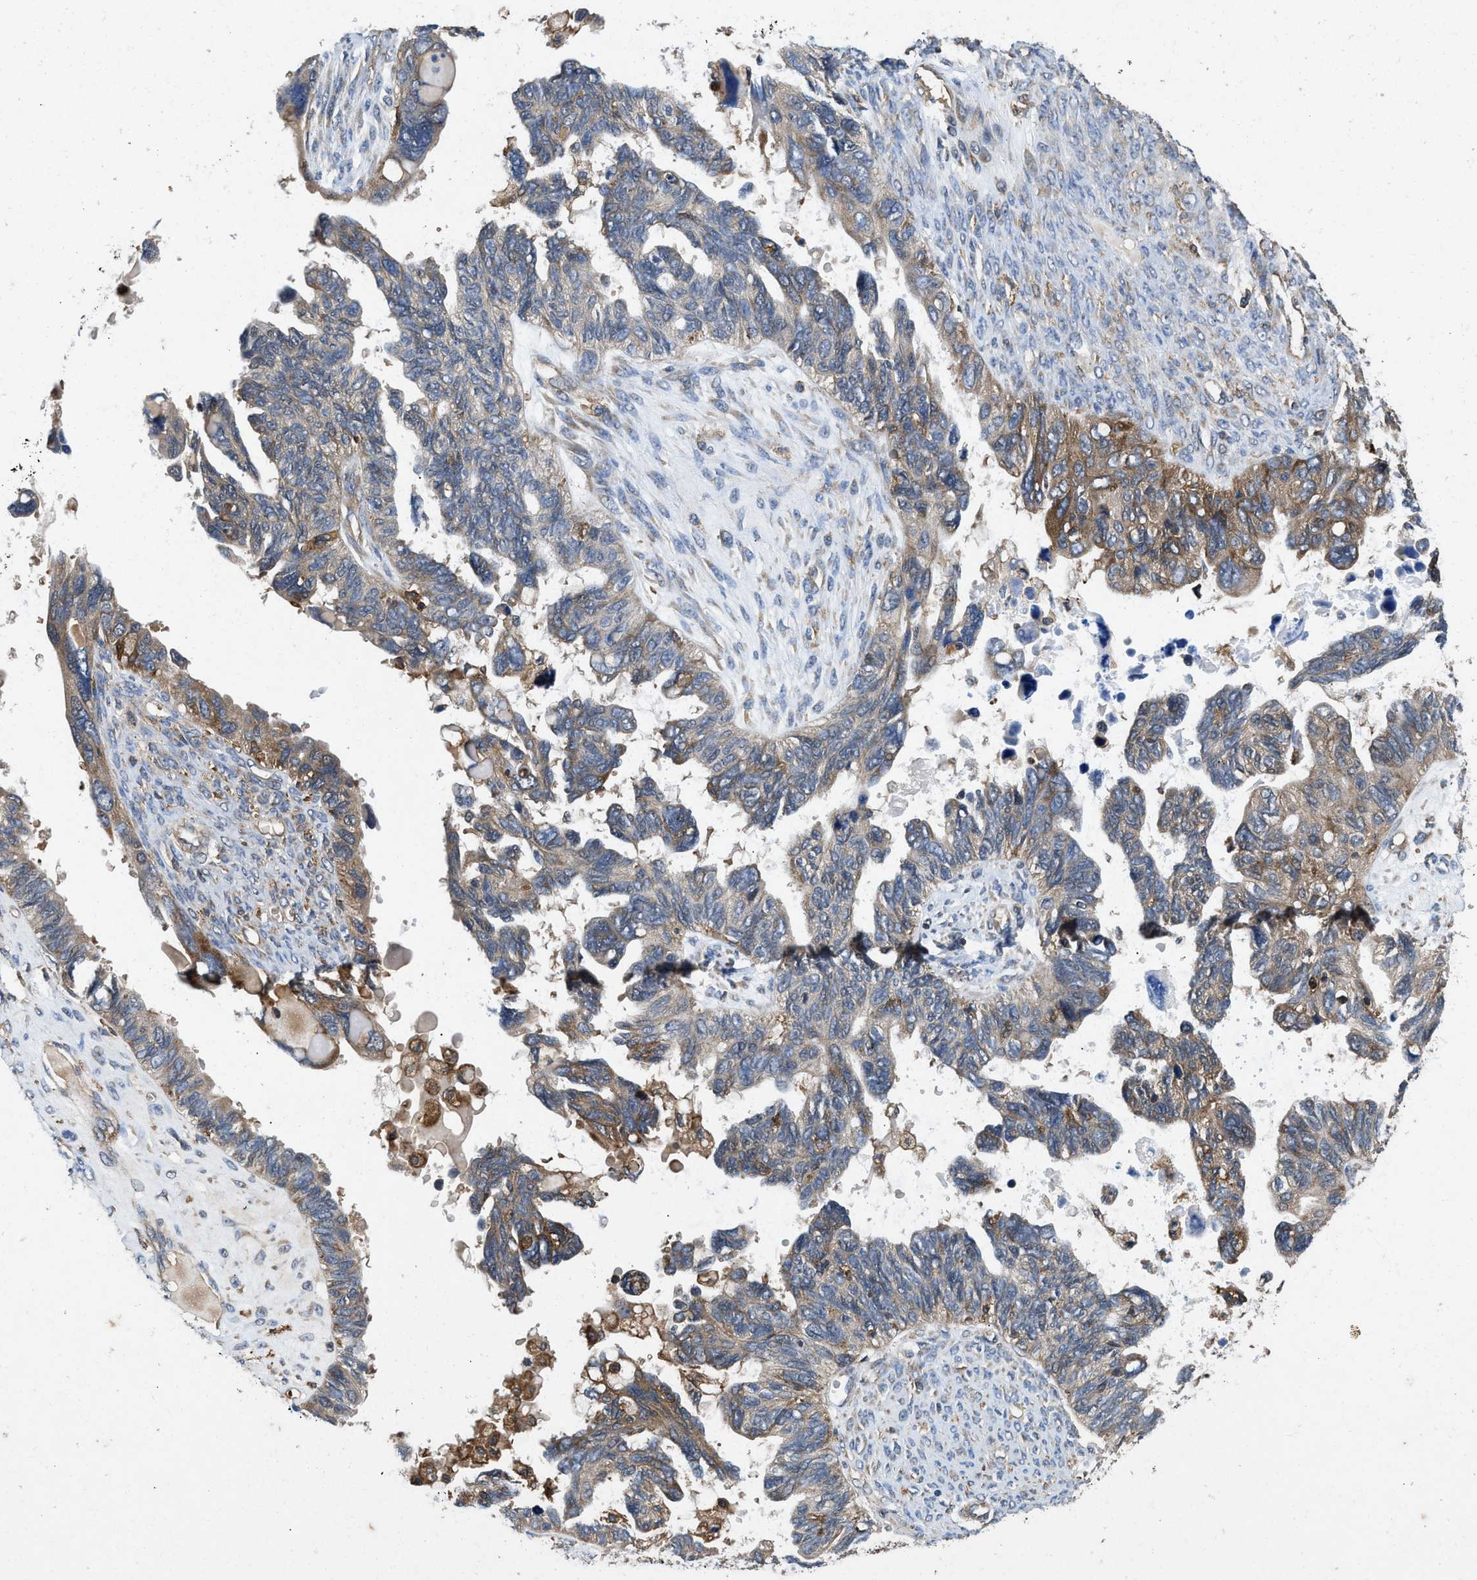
{"staining": {"intensity": "weak", "quantity": "25%-75%", "location": "cytoplasmic/membranous"}, "tissue": "ovarian cancer", "cell_type": "Tumor cells", "image_type": "cancer", "snomed": [{"axis": "morphology", "description": "Cystadenocarcinoma, serous, NOS"}, {"axis": "topography", "description": "Ovary"}], "caption": "The immunohistochemical stain shows weak cytoplasmic/membranous staining in tumor cells of ovarian serous cystadenocarcinoma tissue. Immunohistochemistry stains the protein of interest in brown and the nuclei are stained blue.", "gene": "LINGO2", "patient": {"sex": "female", "age": 79}}